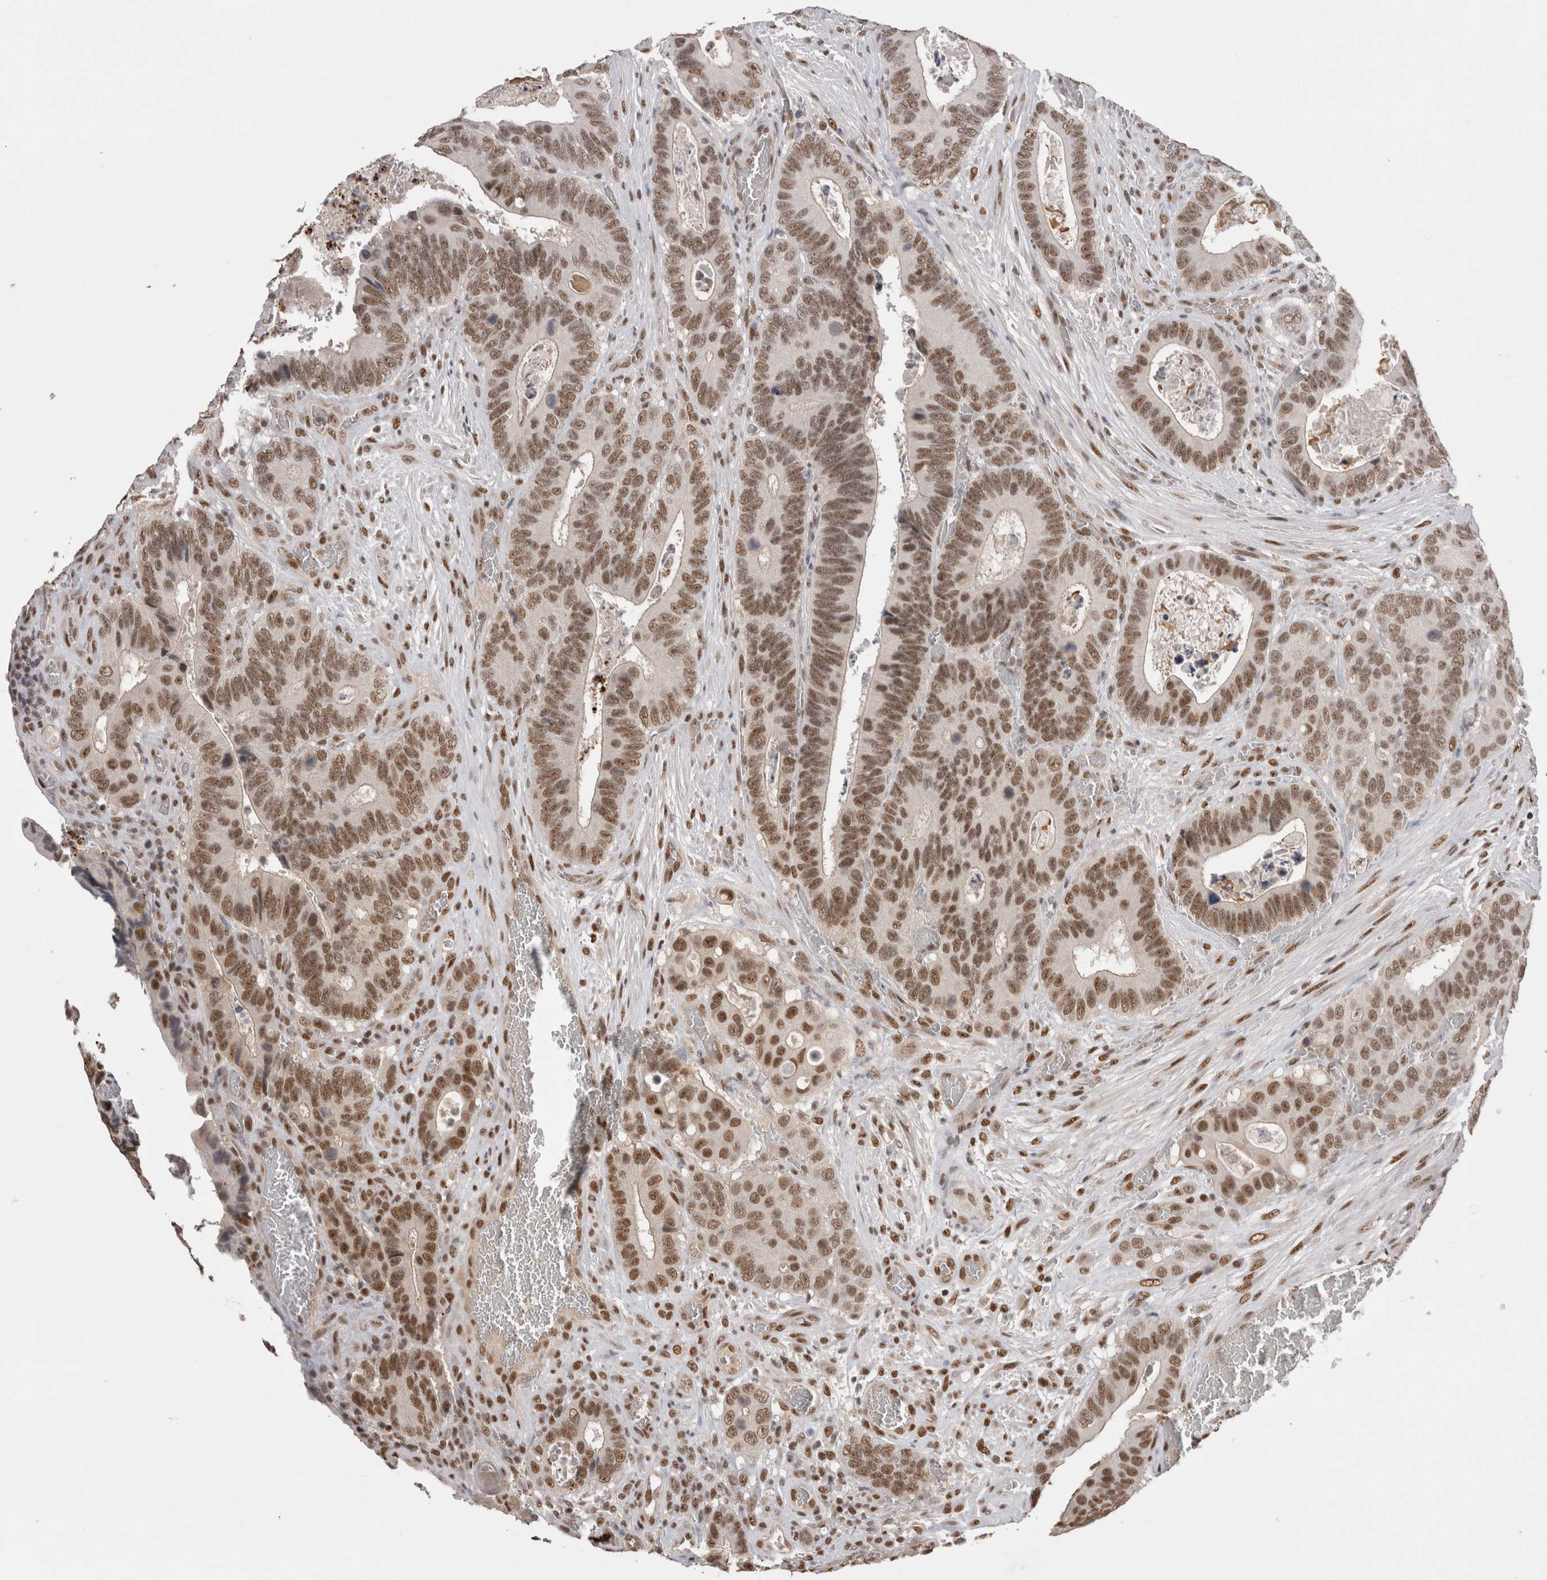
{"staining": {"intensity": "moderate", "quantity": ">75%", "location": "nuclear"}, "tissue": "colorectal cancer", "cell_type": "Tumor cells", "image_type": "cancer", "snomed": [{"axis": "morphology", "description": "Adenocarcinoma, NOS"}, {"axis": "topography", "description": "Colon"}], "caption": "Colorectal cancer (adenocarcinoma) was stained to show a protein in brown. There is medium levels of moderate nuclear expression in approximately >75% of tumor cells.", "gene": "DAXX", "patient": {"sex": "male", "age": 72}}